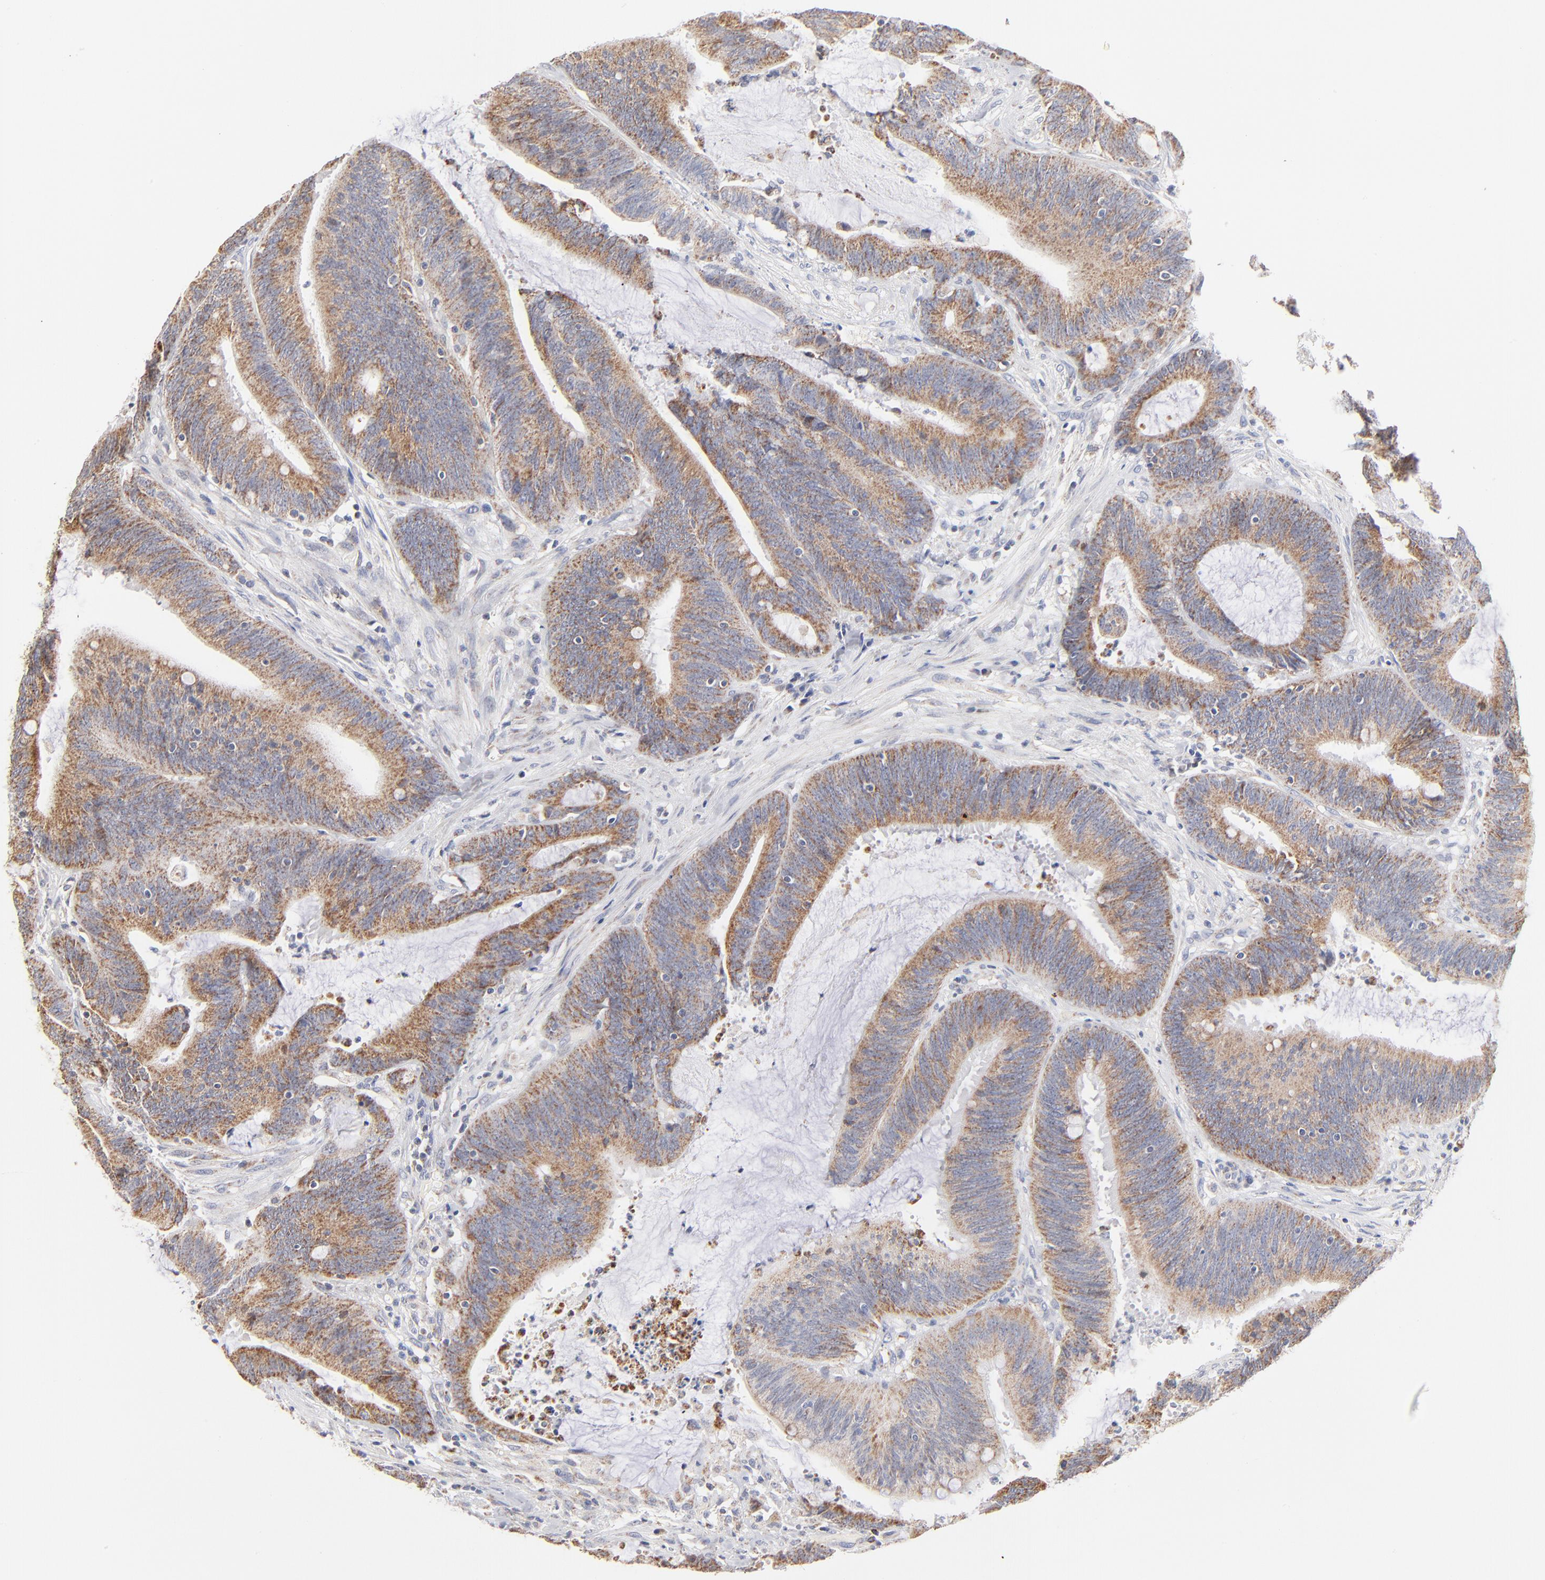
{"staining": {"intensity": "moderate", "quantity": ">75%", "location": "cytoplasmic/membranous"}, "tissue": "colorectal cancer", "cell_type": "Tumor cells", "image_type": "cancer", "snomed": [{"axis": "morphology", "description": "Adenocarcinoma, NOS"}, {"axis": "topography", "description": "Rectum"}], "caption": "High-power microscopy captured an IHC histopathology image of colorectal cancer, revealing moderate cytoplasmic/membranous expression in approximately >75% of tumor cells.", "gene": "MRPL58", "patient": {"sex": "female", "age": 66}}